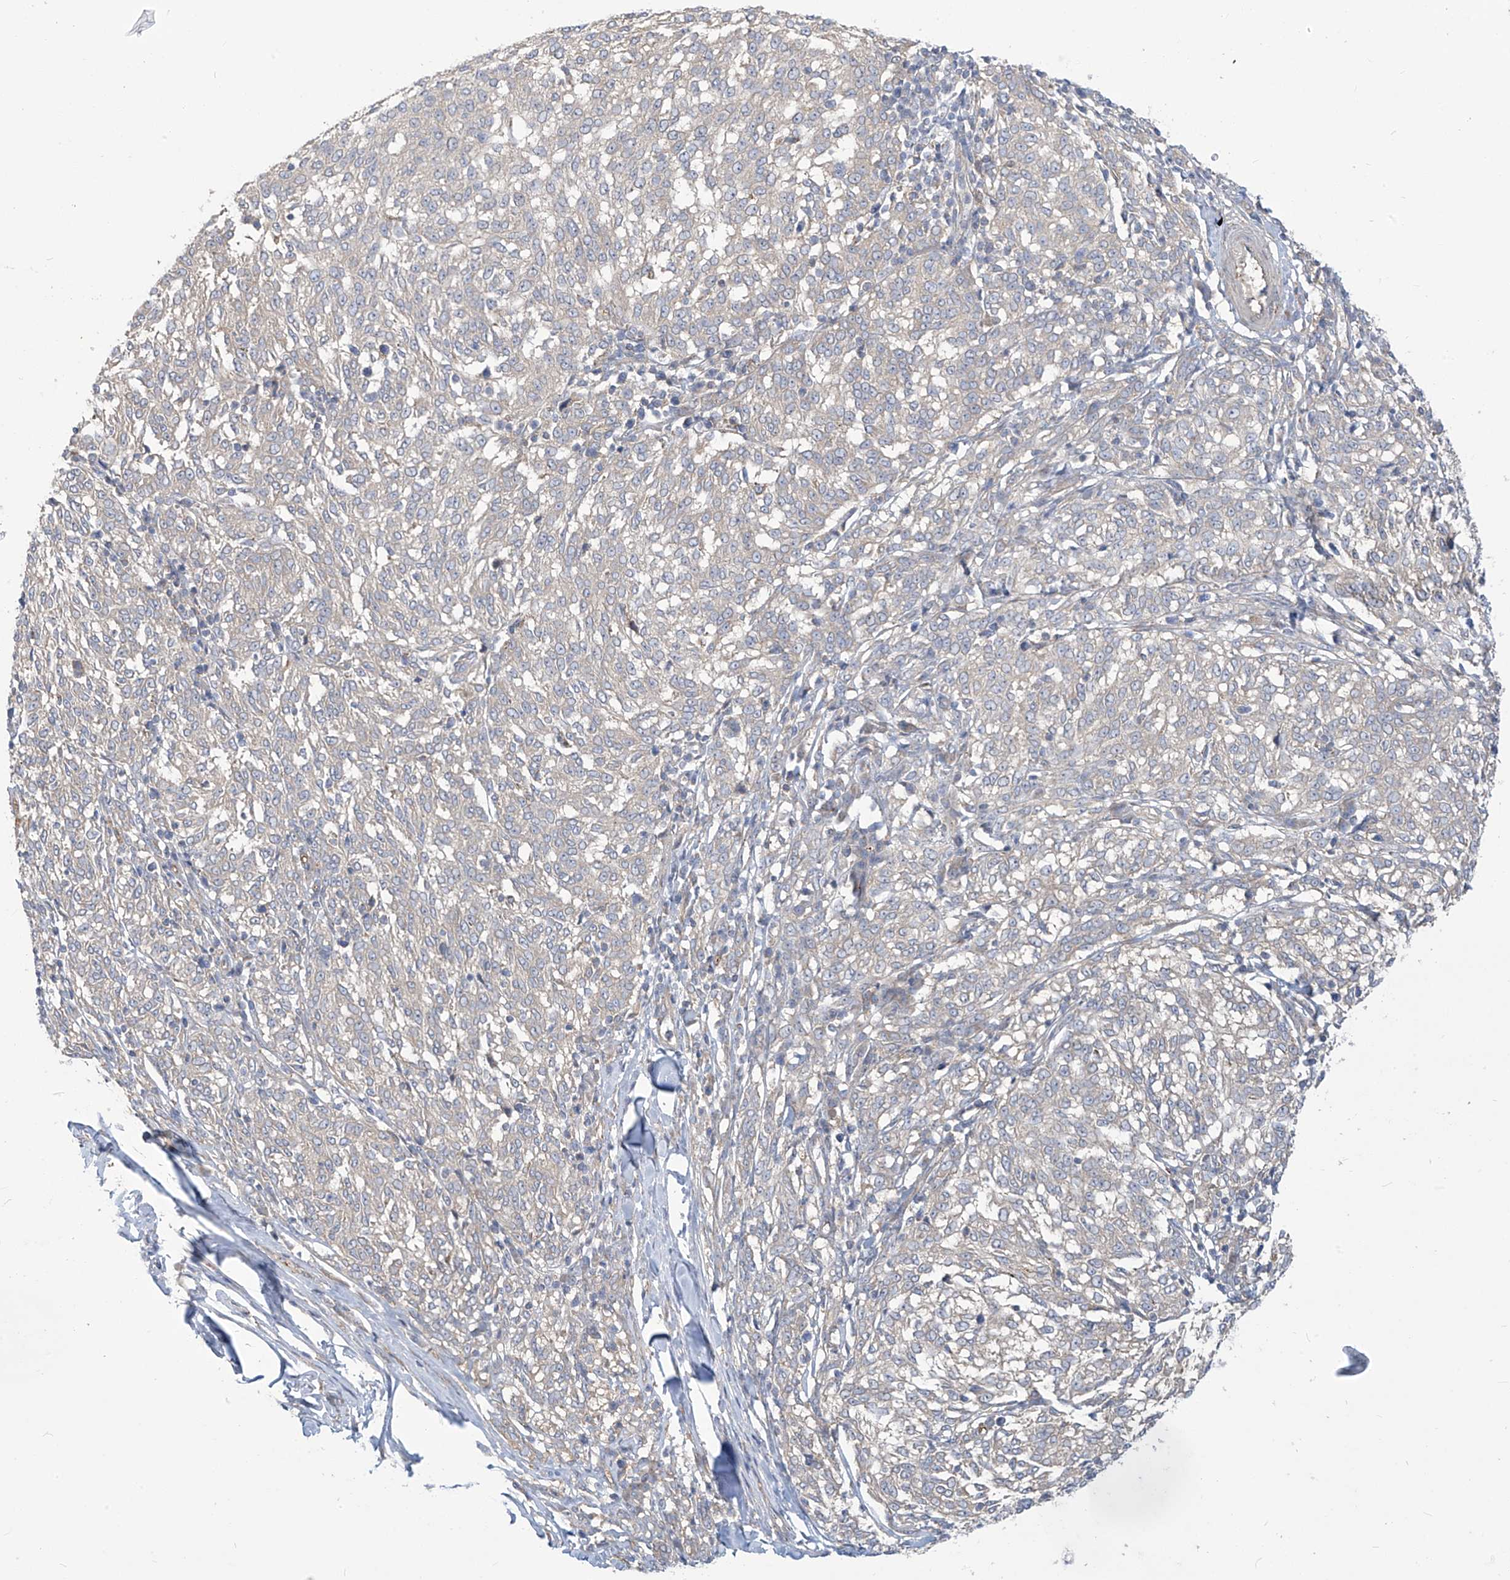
{"staining": {"intensity": "negative", "quantity": "none", "location": "none"}, "tissue": "melanoma", "cell_type": "Tumor cells", "image_type": "cancer", "snomed": [{"axis": "morphology", "description": "Malignant melanoma, NOS"}, {"axis": "topography", "description": "Skin"}], "caption": "Protein analysis of melanoma shows no significant positivity in tumor cells. (DAB immunohistochemistry (IHC), high magnification).", "gene": "ADAT2", "patient": {"sex": "female", "age": 72}}